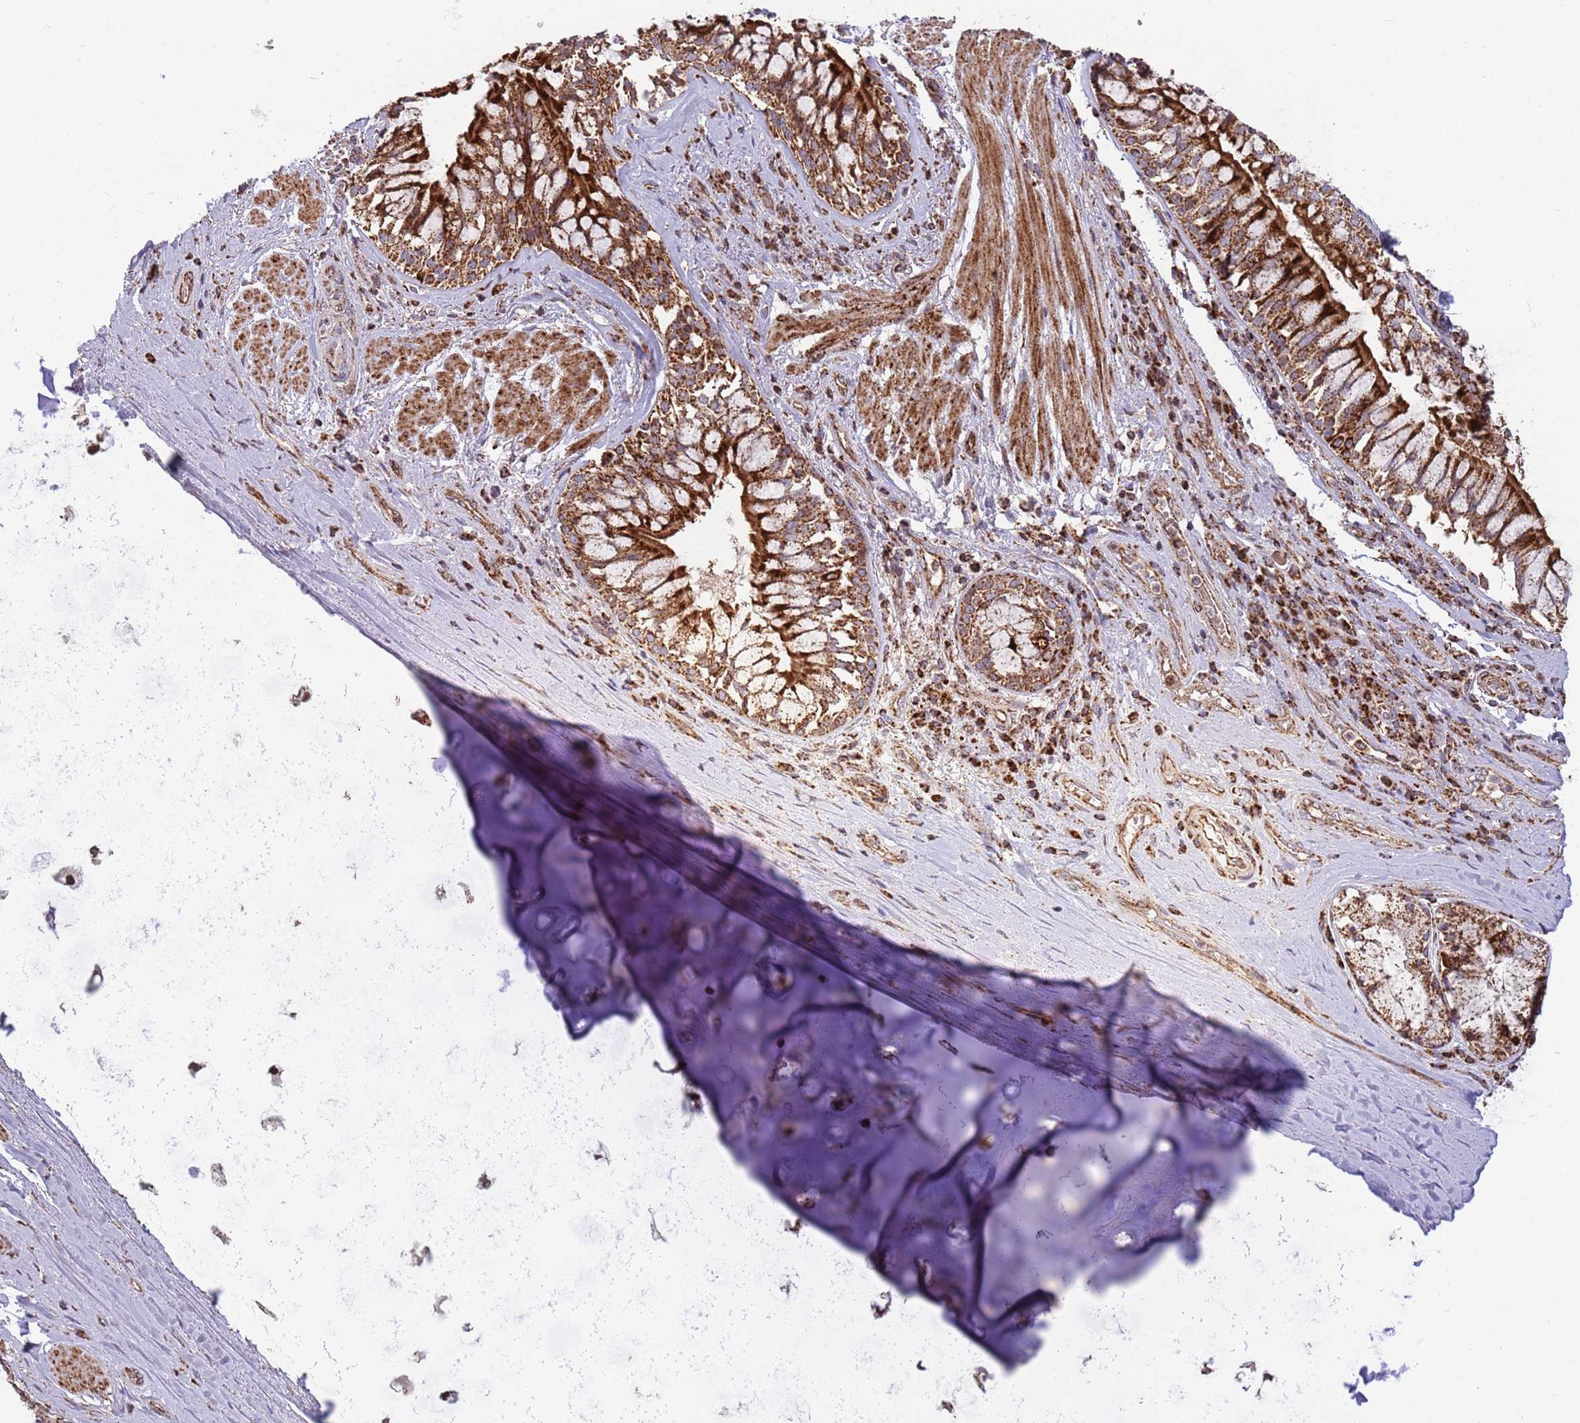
{"staining": {"intensity": "weak", "quantity": ">75%", "location": "cytoplasmic/membranous"}, "tissue": "adipose tissue", "cell_type": "Adipocytes", "image_type": "normal", "snomed": [{"axis": "morphology", "description": "Normal tissue, NOS"}, {"axis": "morphology", "description": "Squamous cell carcinoma, NOS"}, {"axis": "topography", "description": "Bronchus"}, {"axis": "topography", "description": "Lung"}], "caption": "A micrograph showing weak cytoplasmic/membranous staining in about >75% of adipocytes in benign adipose tissue, as visualized by brown immunohistochemical staining.", "gene": "ATP5PD", "patient": {"sex": "male", "age": 64}}